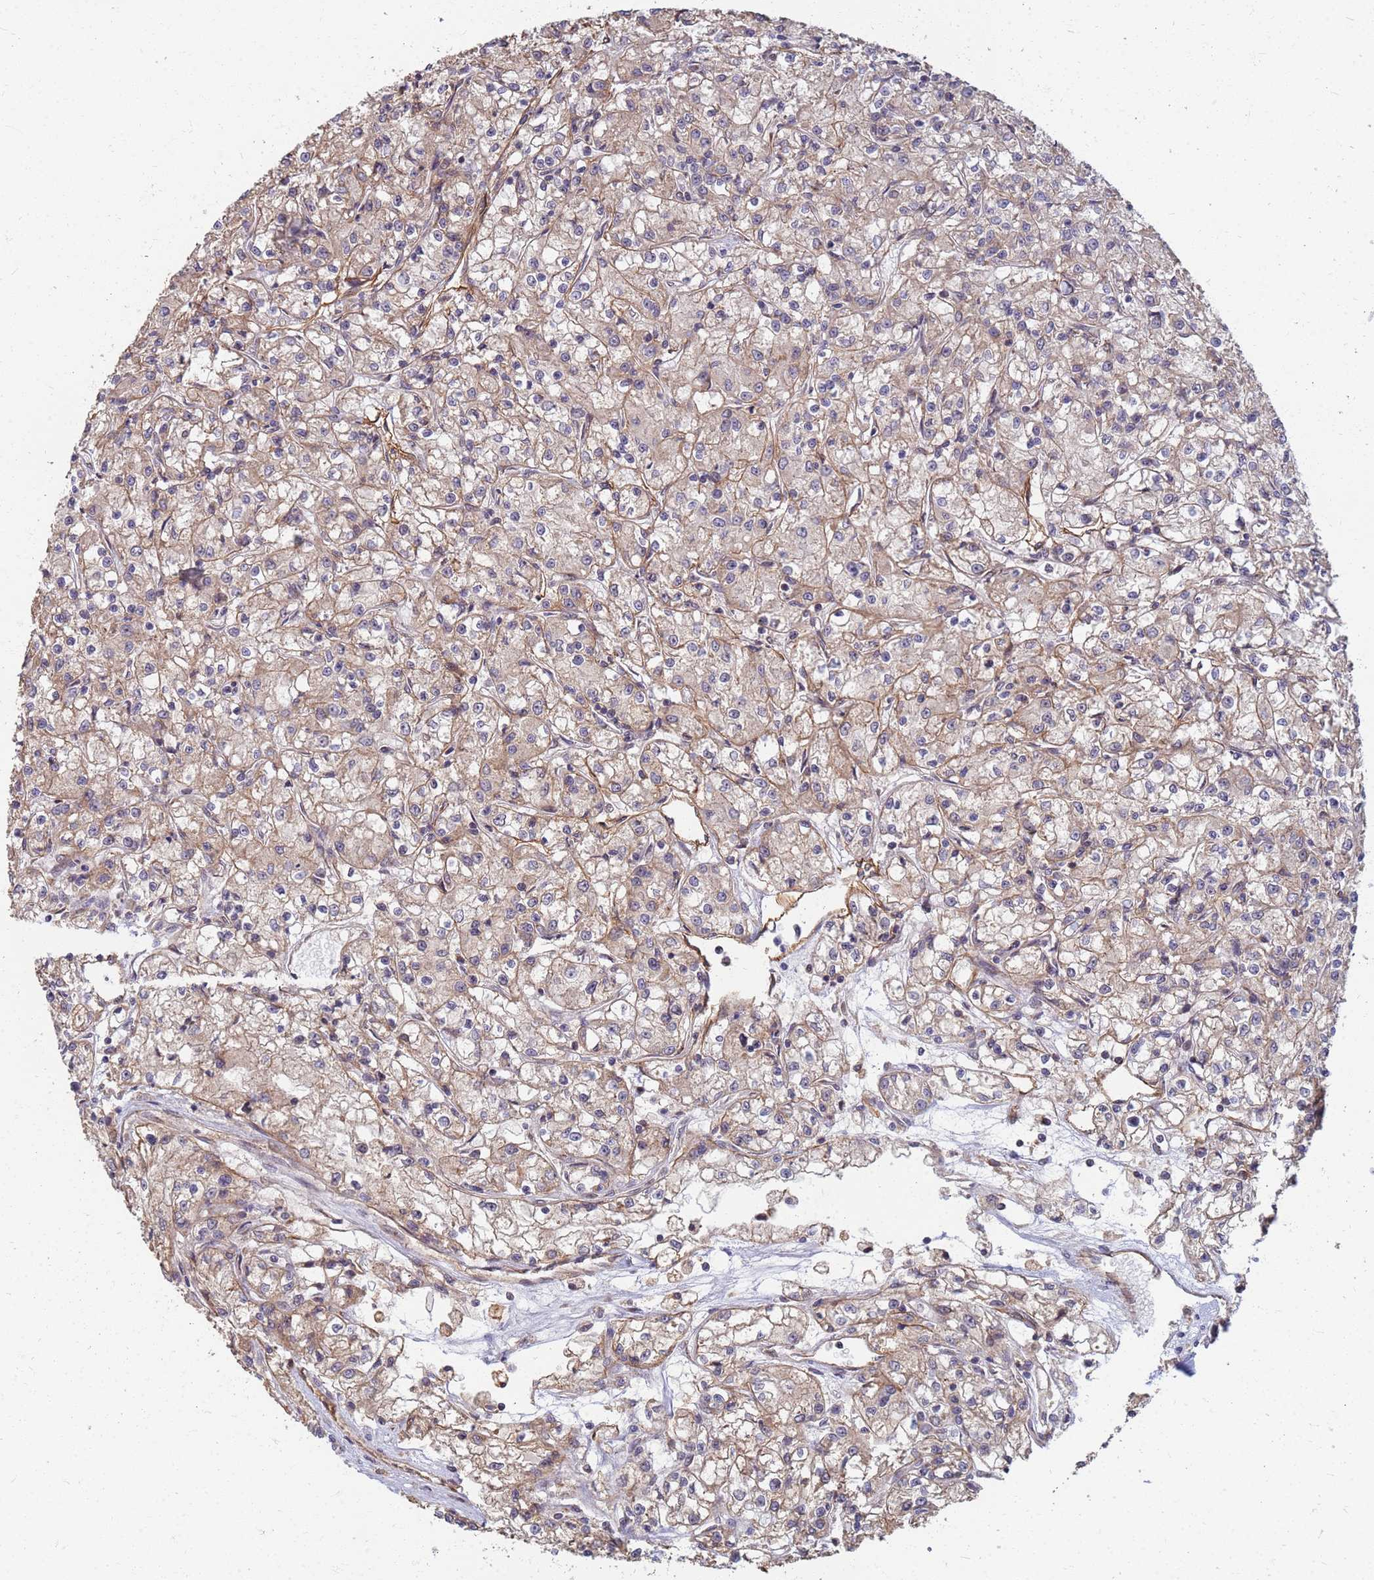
{"staining": {"intensity": "weak", "quantity": ">75%", "location": "cytoplasmic/membranous"}, "tissue": "renal cancer", "cell_type": "Tumor cells", "image_type": "cancer", "snomed": [{"axis": "morphology", "description": "Adenocarcinoma, NOS"}, {"axis": "topography", "description": "Kidney"}], "caption": "Immunohistochemical staining of human adenocarcinoma (renal) shows weak cytoplasmic/membranous protein staining in about >75% of tumor cells.", "gene": "ITGB4", "patient": {"sex": "female", "age": 59}}